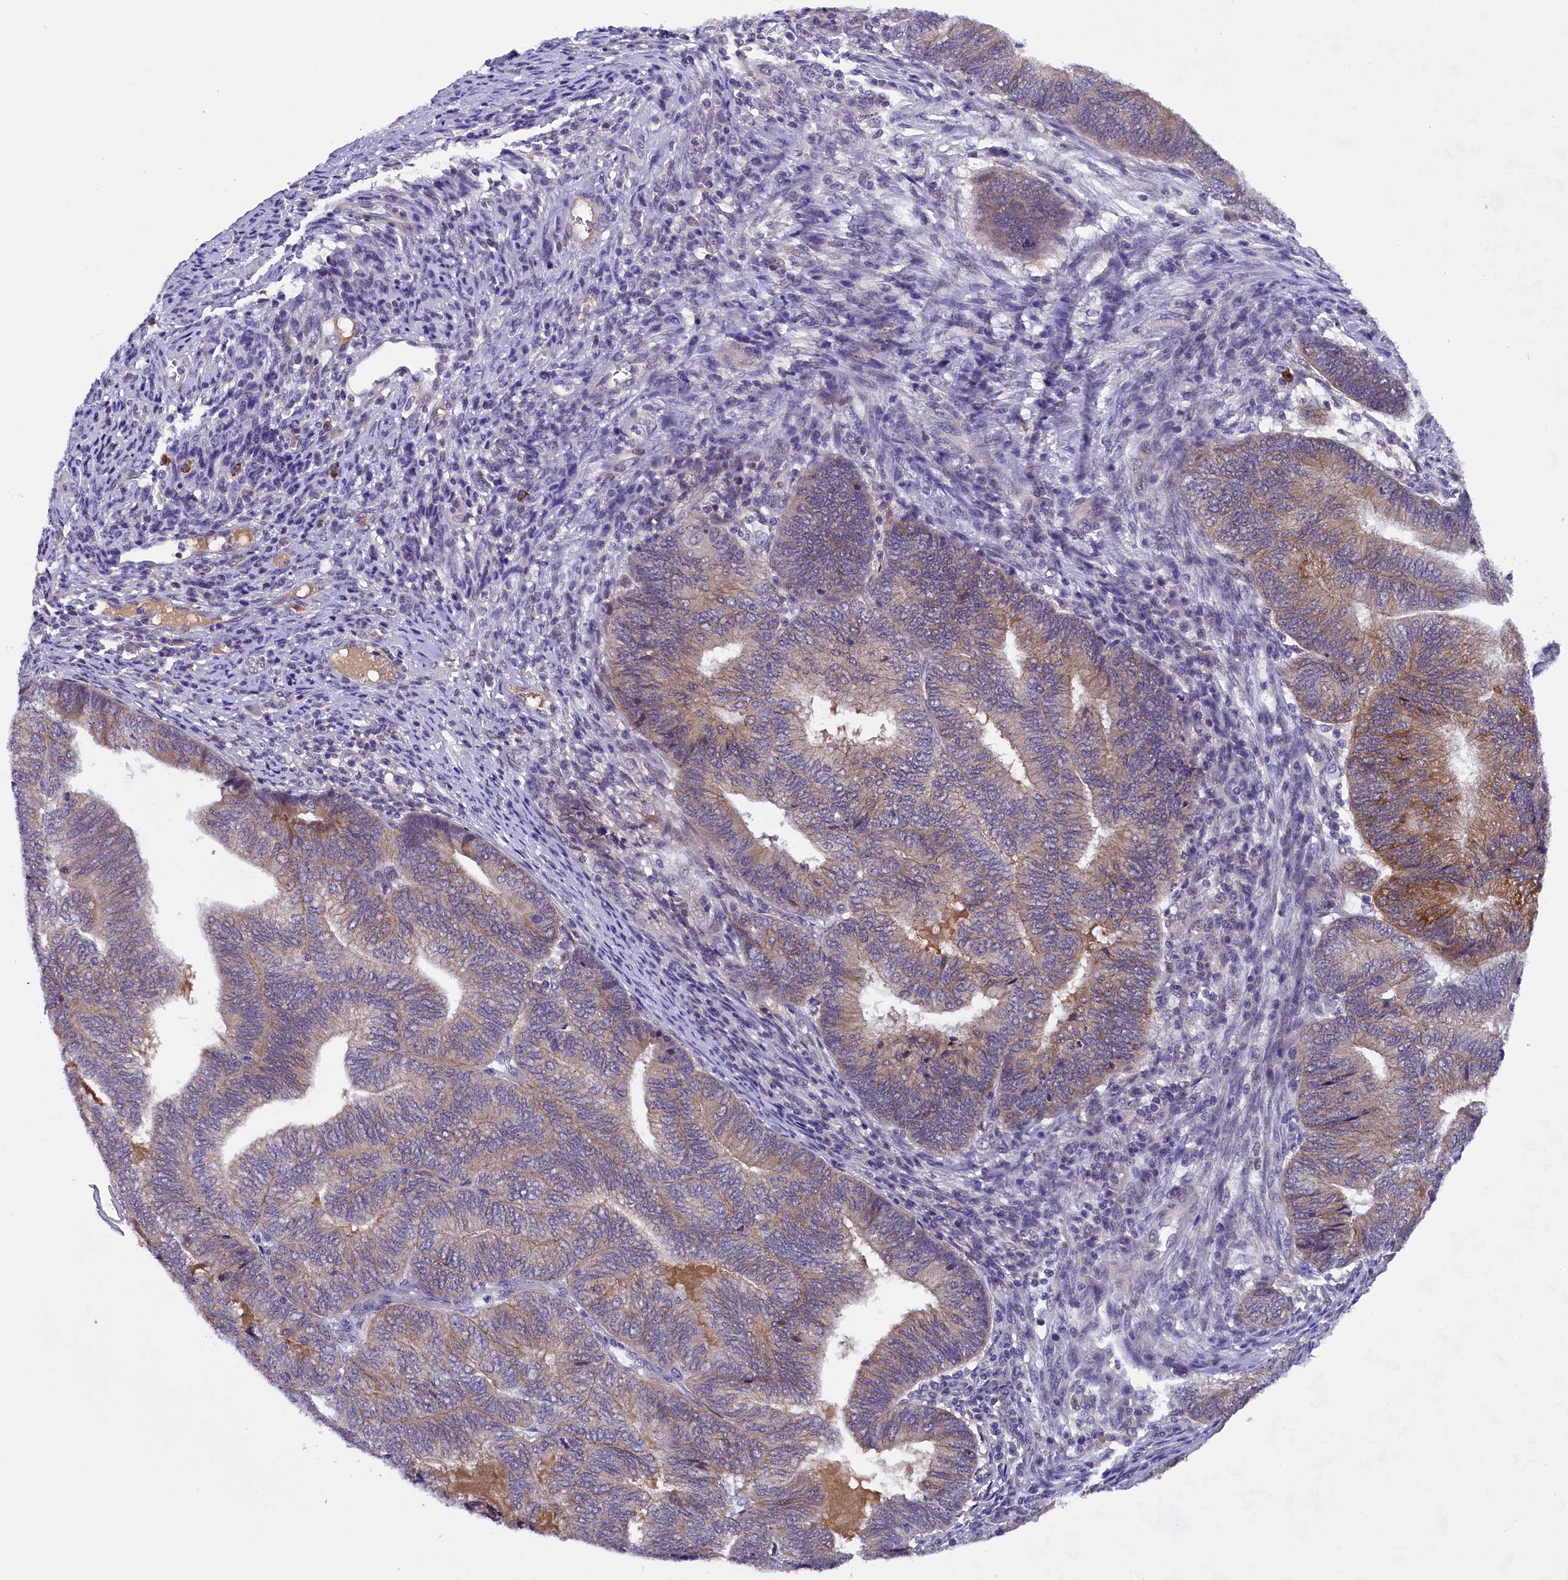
{"staining": {"intensity": "moderate", "quantity": "<25%", "location": "cytoplasmic/membranous"}, "tissue": "endometrial cancer", "cell_type": "Tumor cells", "image_type": "cancer", "snomed": [{"axis": "morphology", "description": "Adenocarcinoma, NOS"}, {"axis": "topography", "description": "Uterus"}, {"axis": "topography", "description": "Endometrium"}], "caption": "Immunohistochemistry (IHC) of endometrial cancer displays low levels of moderate cytoplasmic/membranous staining in about <25% of tumor cells.", "gene": "ENKD1", "patient": {"sex": "female", "age": 70}}